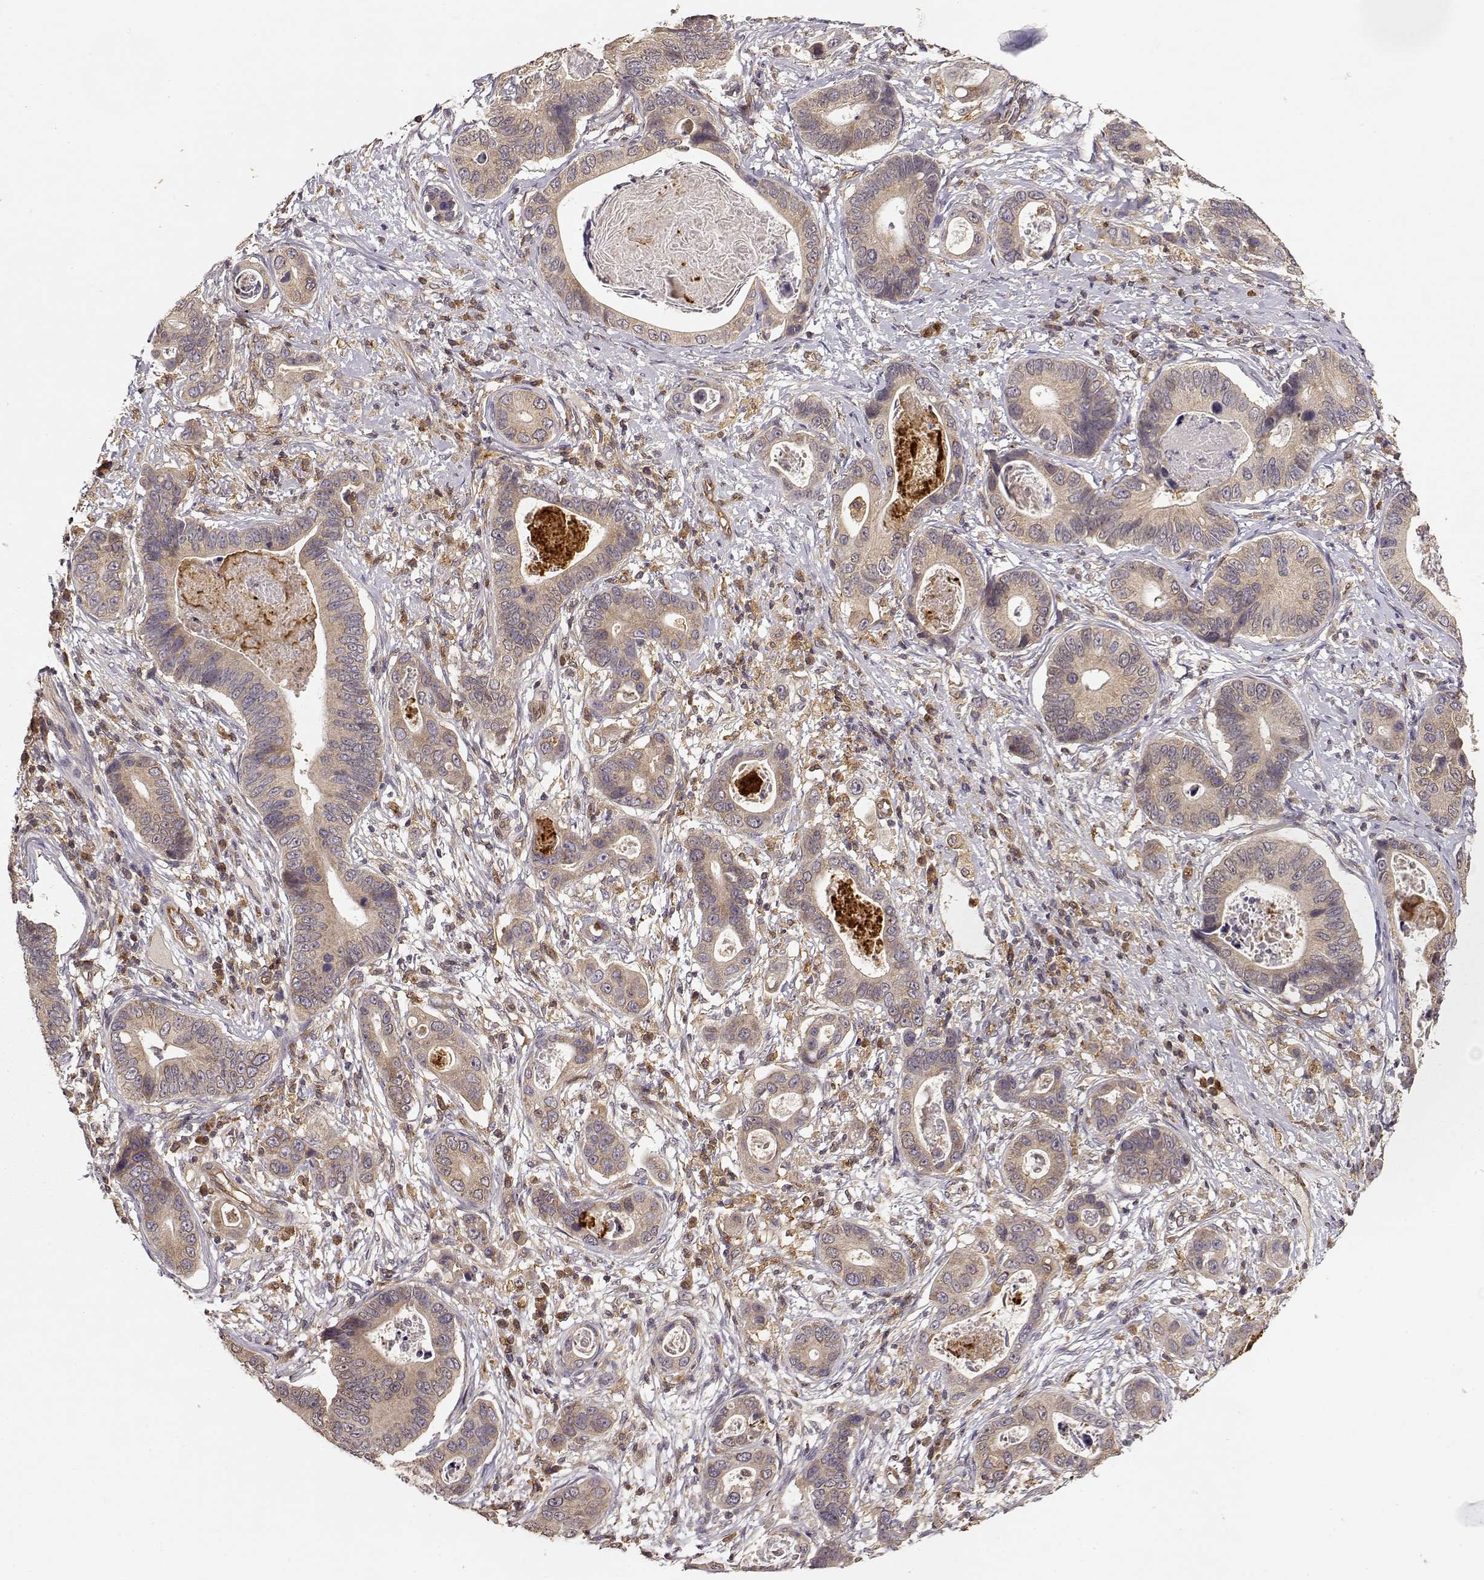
{"staining": {"intensity": "weak", "quantity": ">75%", "location": "cytoplasmic/membranous"}, "tissue": "stomach cancer", "cell_type": "Tumor cells", "image_type": "cancer", "snomed": [{"axis": "morphology", "description": "Adenocarcinoma, NOS"}, {"axis": "topography", "description": "Stomach"}], "caption": "Human stomach adenocarcinoma stained with a brown dye exhibits weak cytoplasmic/membranous positive staining in approximately >75% of tumor cells.", "gene": "ARHGEF2", "patient": {"sex": "male", "age": 84}}